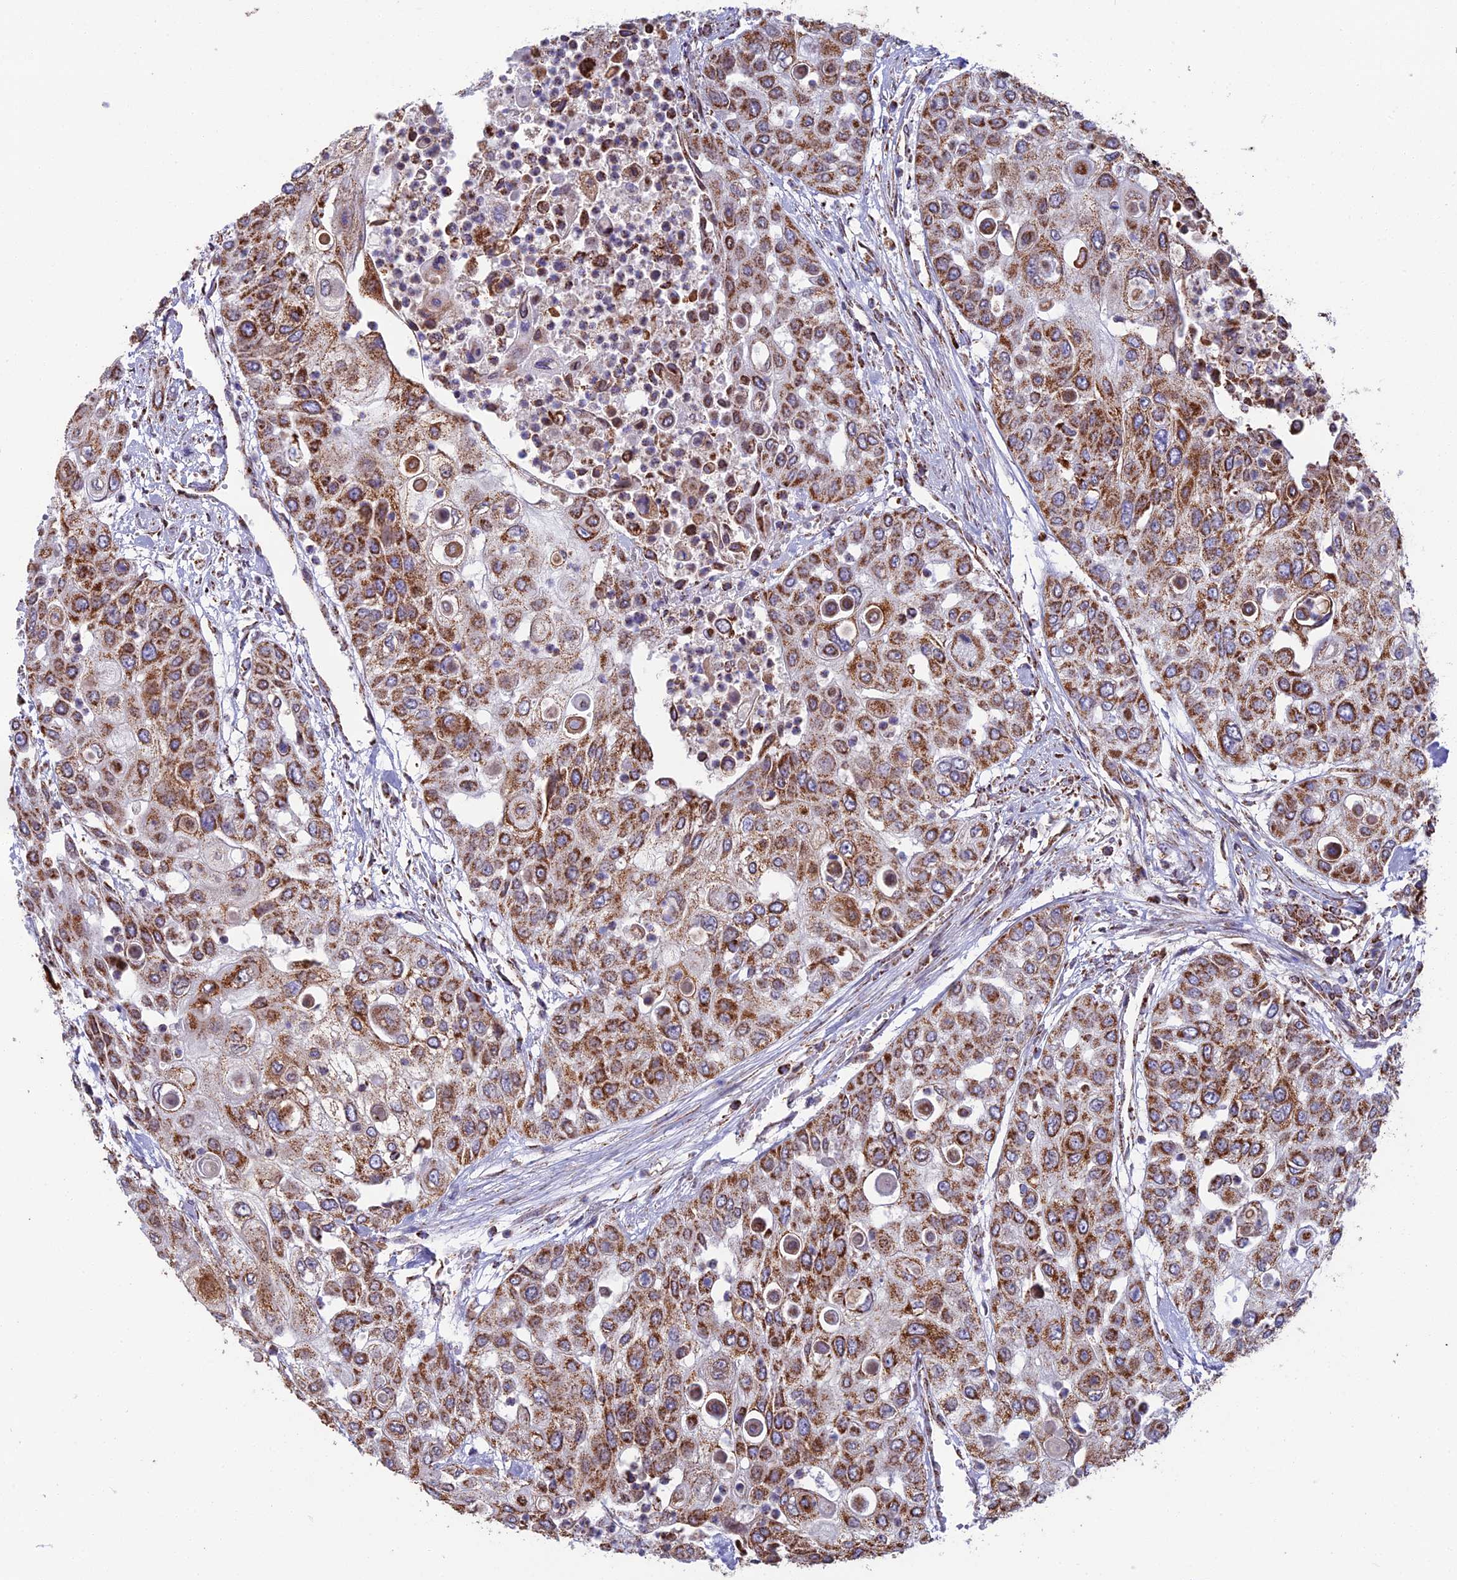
{"staining": {"intensity": "strong", "quantity": ">75%", "location": "cytoplasmic/membranous"}, "tissue": "urothelial cancer", "cell_type": "Tumor cells", "image_type": "cancer", "snomed": [{"axis": "morphology", "description": "Urothelial carcinoma, High grade"}, {"axis": "topography", "description": "Urinary bladder"}], "caption": "High-grade urothelial carcinoma tissue demonstrates strong cytoplasmic/membranous expression in approximately >75% of tumor cells, visualized by immunohistochemistry. (Brightfield microscopy of DAB IHC at high magnification).", "gene": "CS", "patient": {"sex": "female", "age": 79}}